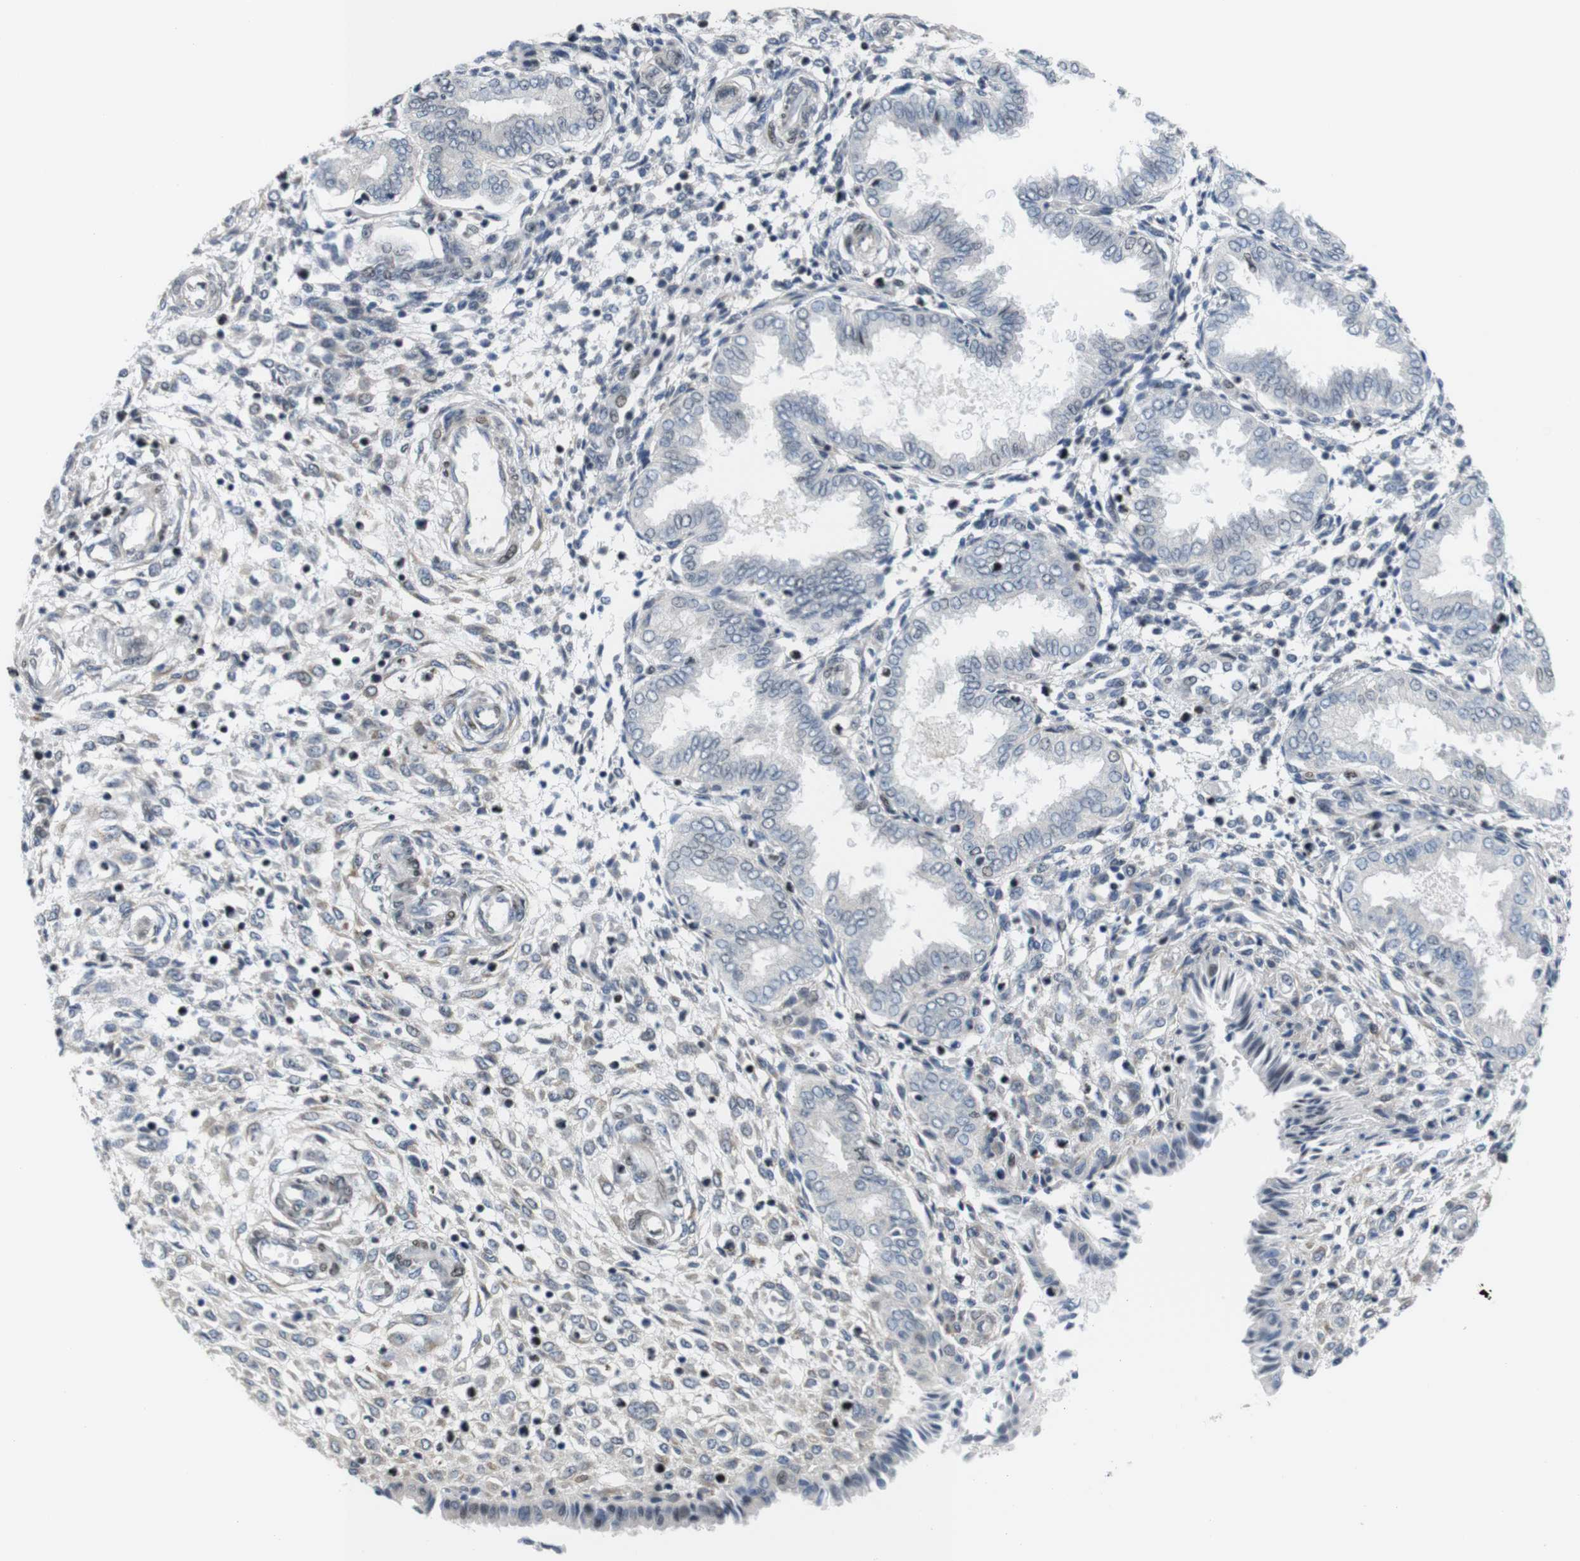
{"staining": {"intensity": "weak", "quantity": "<25%", "location": "nuclear"}, "tissue": "endometrium", "cell_type": "Cells in endometrial stroma", "image_type": "normal", "snomed": [{"axis": "morphology", "description": "Normal tissue, NOS"}, {"axis": "topography", "description": "Endometrium"}], "caption": "This is an immunohistochemistry photomicrograph of benign human endometrium. There is no positivity in cells in endometrial stroma.", "gene": "SMCO2", "patient": {"sex": "female", "age": 33}}